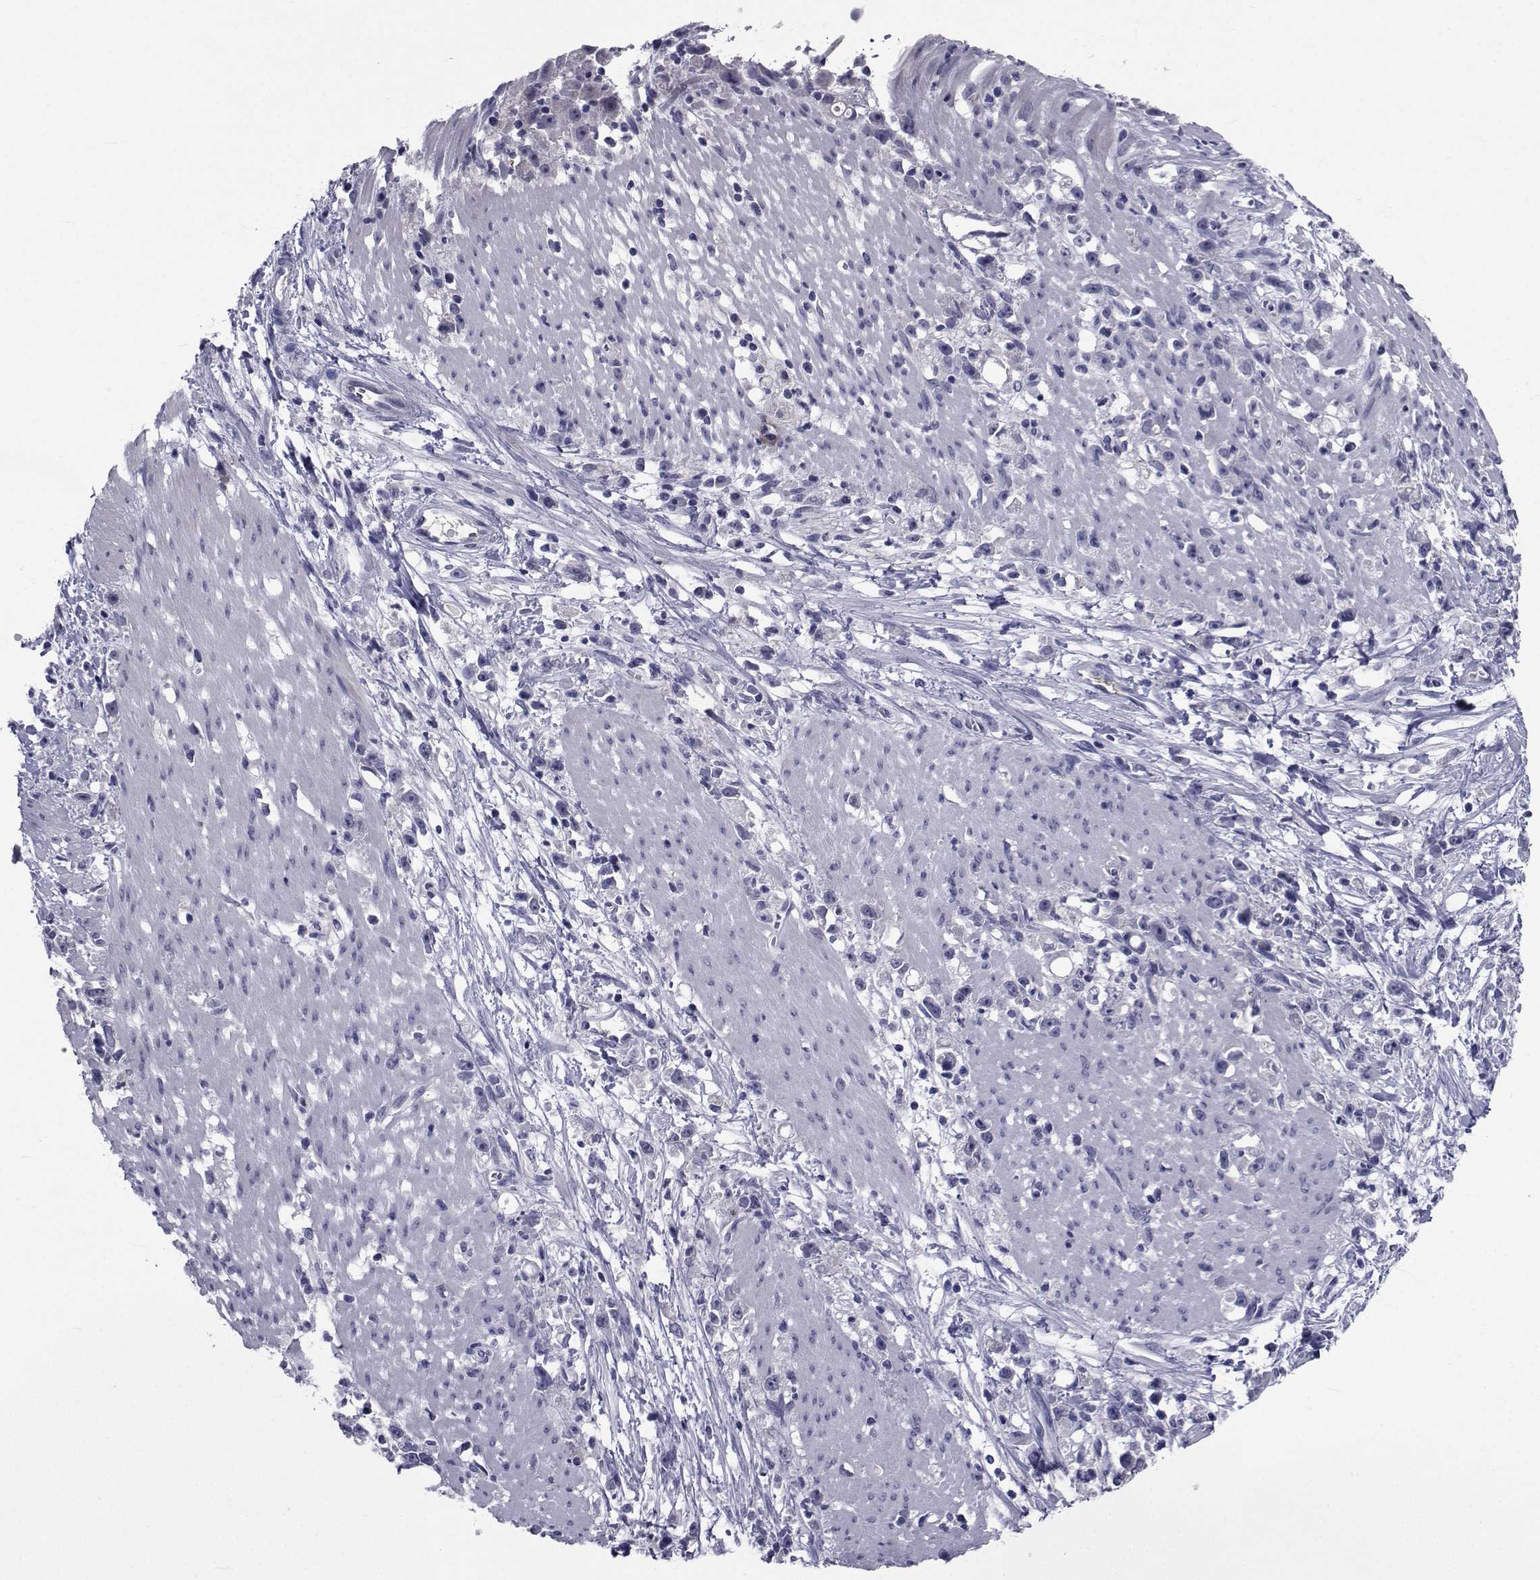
{"staining": {"intensity": "negative", "quantity": "none", "location": "none"}, "tissue": "stomach cancer", "cell_type": "Tumor cells", "image_type": "cancer", "snomed": [{"axis": "morphology", "description": "Adenocarcinoma, NOS"}, {"axis": "topography", "description": "Stomach"}], "caption": "Immunohistochemistry micrograph of stomach adenocarcinoma stained for a protein (brown), which shows no positivity in tumor cells.", "gene": "SEMA5B", "patient": {"sex": "female", "age": 59}}